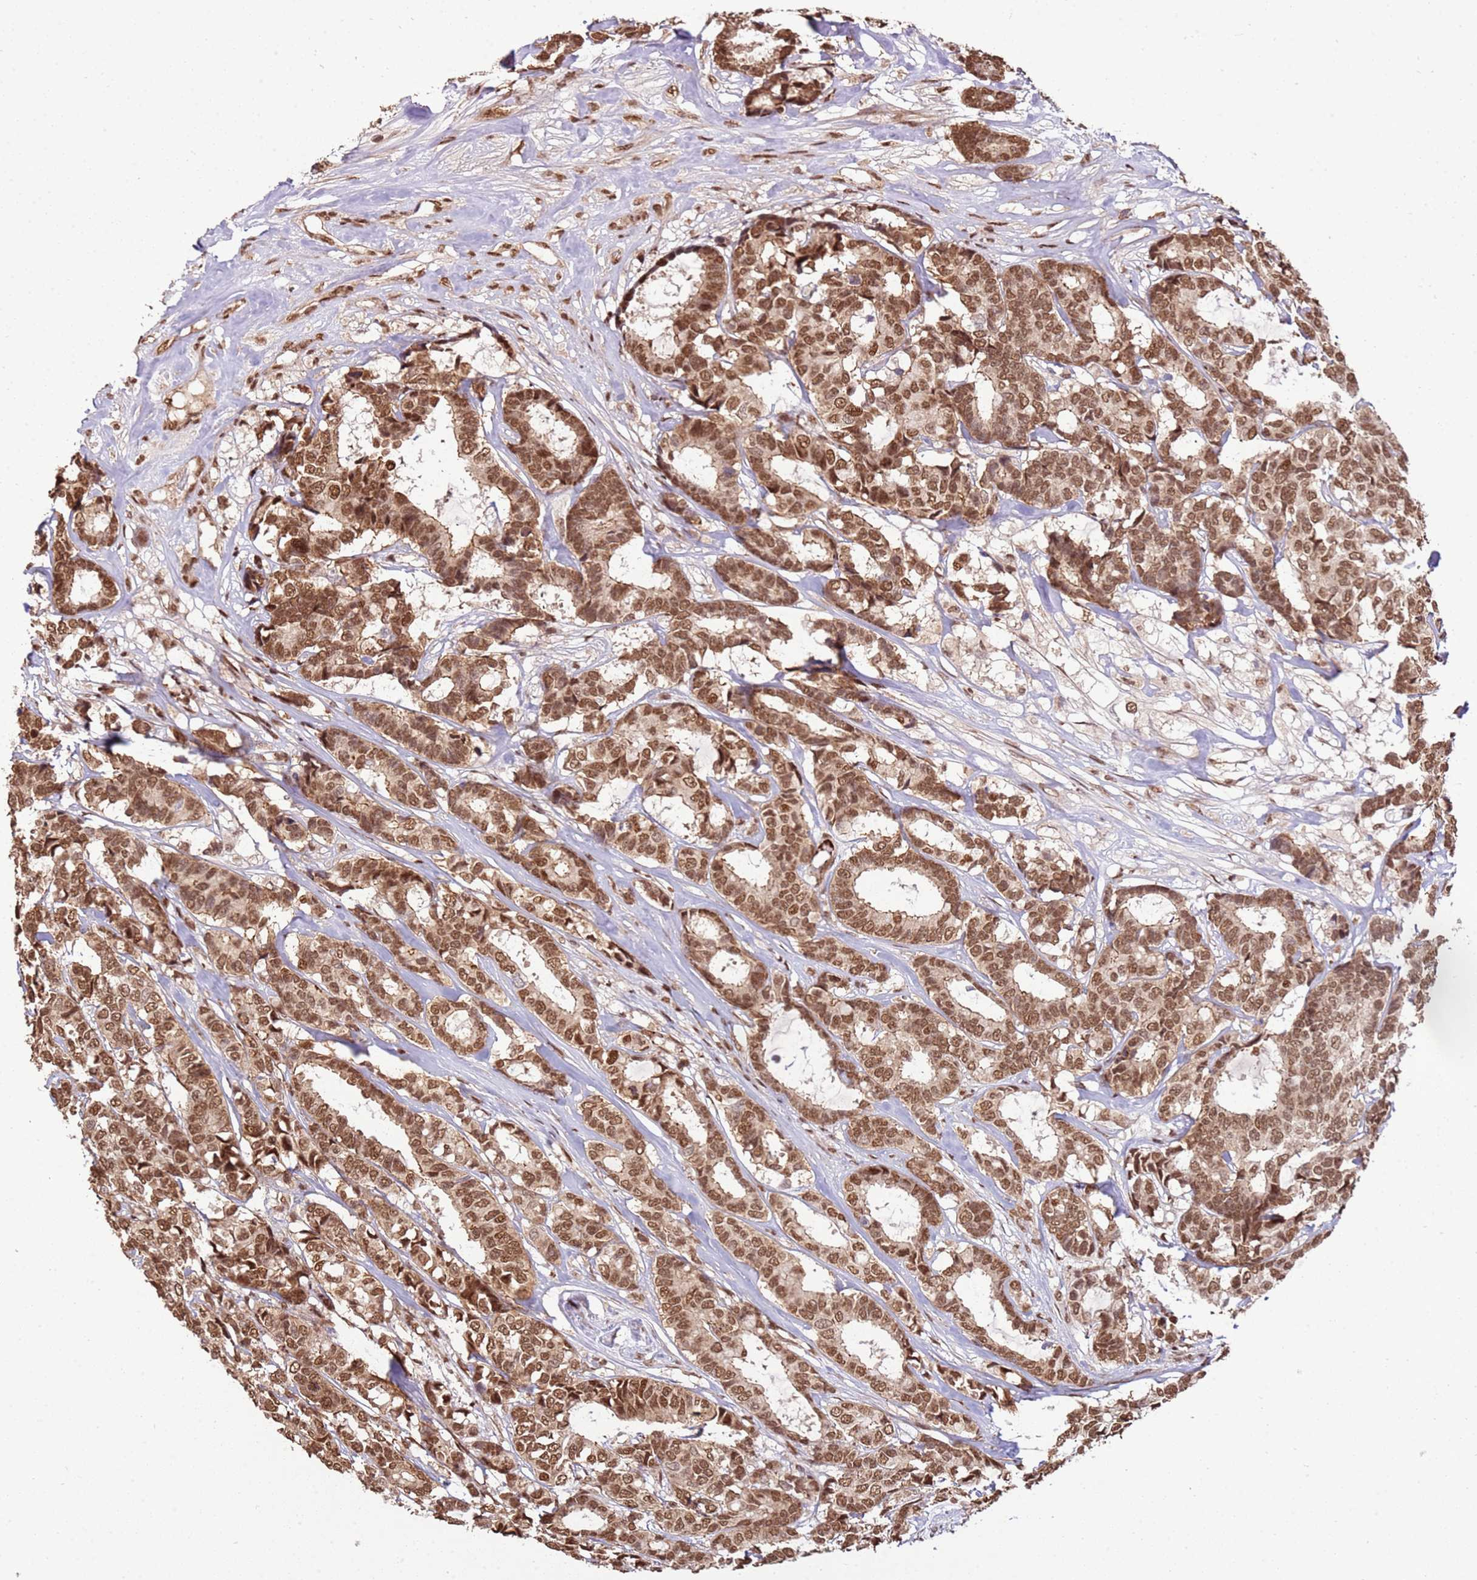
{"staining": {"intensity": "moderate", "quantity": ">75%", "location": "nuclear"}, "tissue": "breast cancer", "cell_type": "Tumor cells", "image_type": "cancer", "snomed": [{"axis": "morphology", "description": "Duct carcinoma"}, {"axis": "topography", "description": "Breast"}], "caption": "Immunohistochemistry image of human breast intraductal carcinoma stained for a protein (brown), which displays medium levels of moderate nuclear expression in approximately >75% of tumor cells.", "gene": "ZBTB12", "patient": {"sex": "female", "age": 87}}